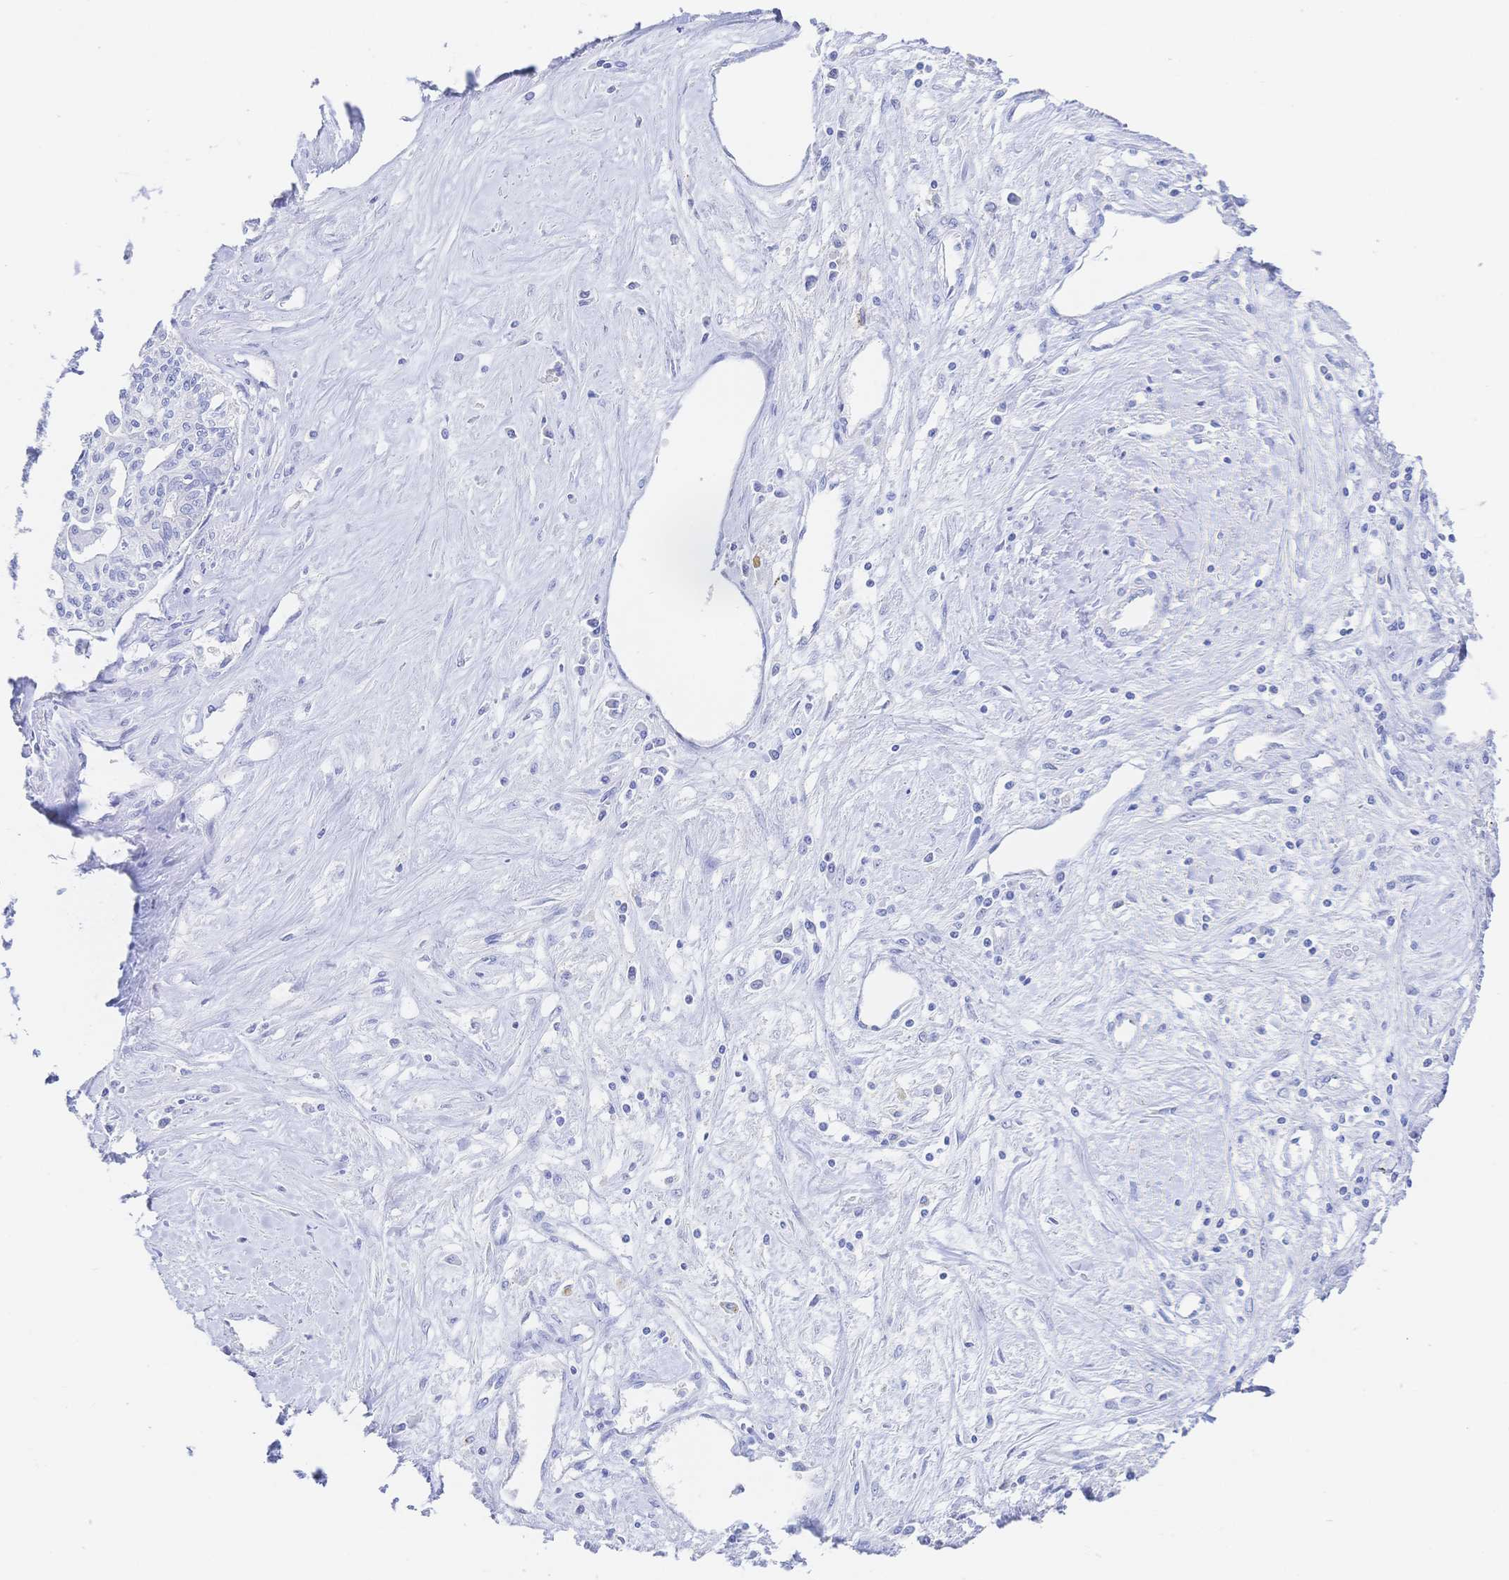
{"staining": {"intensity": "negative", "quantity": "none", "location": "none"}, "tissue": "liver cancer", "cell_type": "Tumor cells", "image_type": "cancer", "snomed": [{"axis": "morphology", "description": "Cholangiocarcinoma"}, {"axis": "topography", "description": "Liver"}], "caption": "DAB immunohistochemical staining of liver cholangiocarcinoma exhibits no significant expression in tumor cells. (Stains: DAB immunohistochemistry (IHC) with hematoxylin counter stain, Microscopy: brightfield microscopy at high magnification).", "gene": "RRM1", "patient": {"sex": "female", "age": 61}}